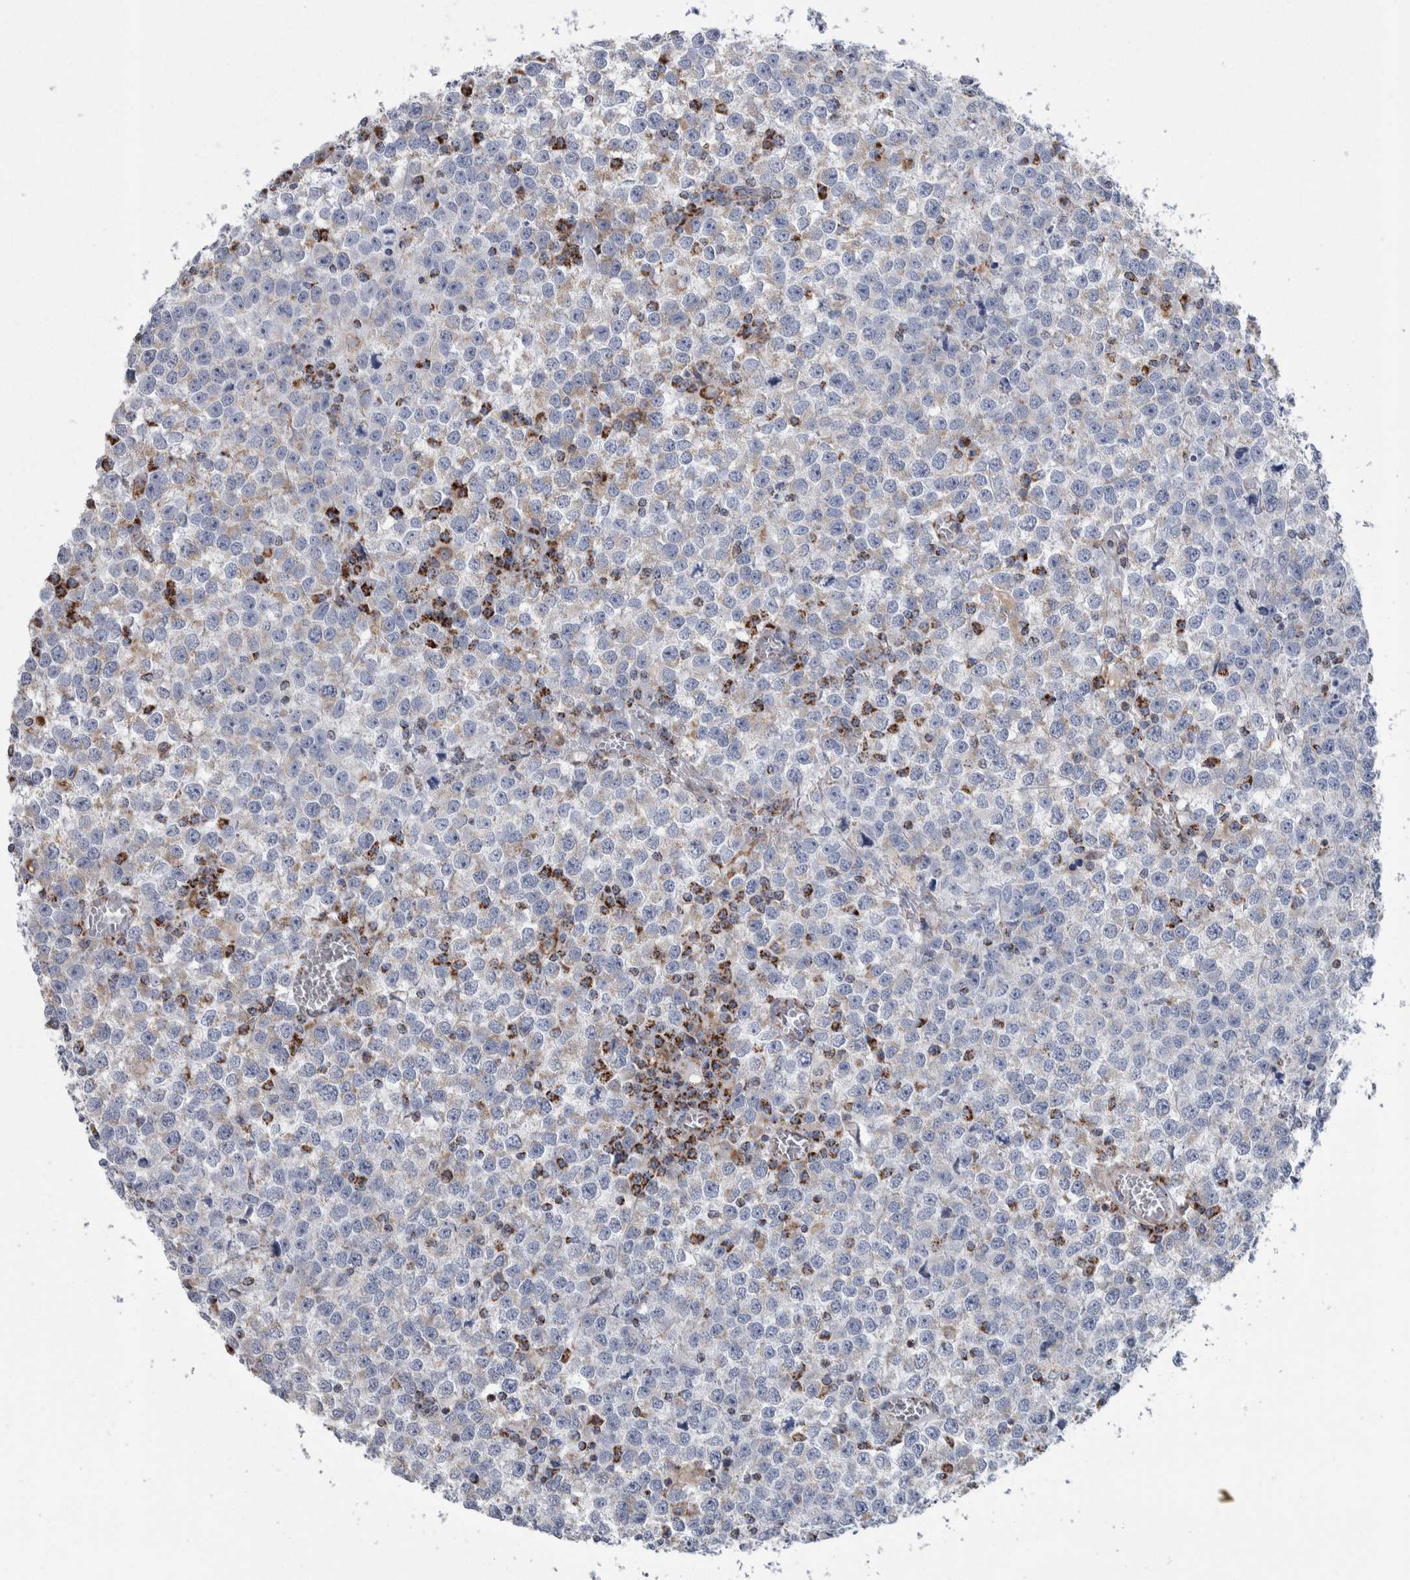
{"staining": {"intensity": "weak", "quantity": "<25%", "location": "cytoplasmic/membranous"}, "tissue": "testis cancer", "cell_type": "Tumor cells", "image_type": "cancer", "snomed": [{"axis": "morphology", "description": "Seminoma, NOS"}, {"axis": "topography", "description": "Testis"}], "caption": "High power microscopy histopathology image of an immunohistochemistry (IHC) micrograph of testis cancer (seminoma), revealing no significant staining in tumor cells.", "gene": "ETFA", "patient": {"sex": "male", "age": 65}}